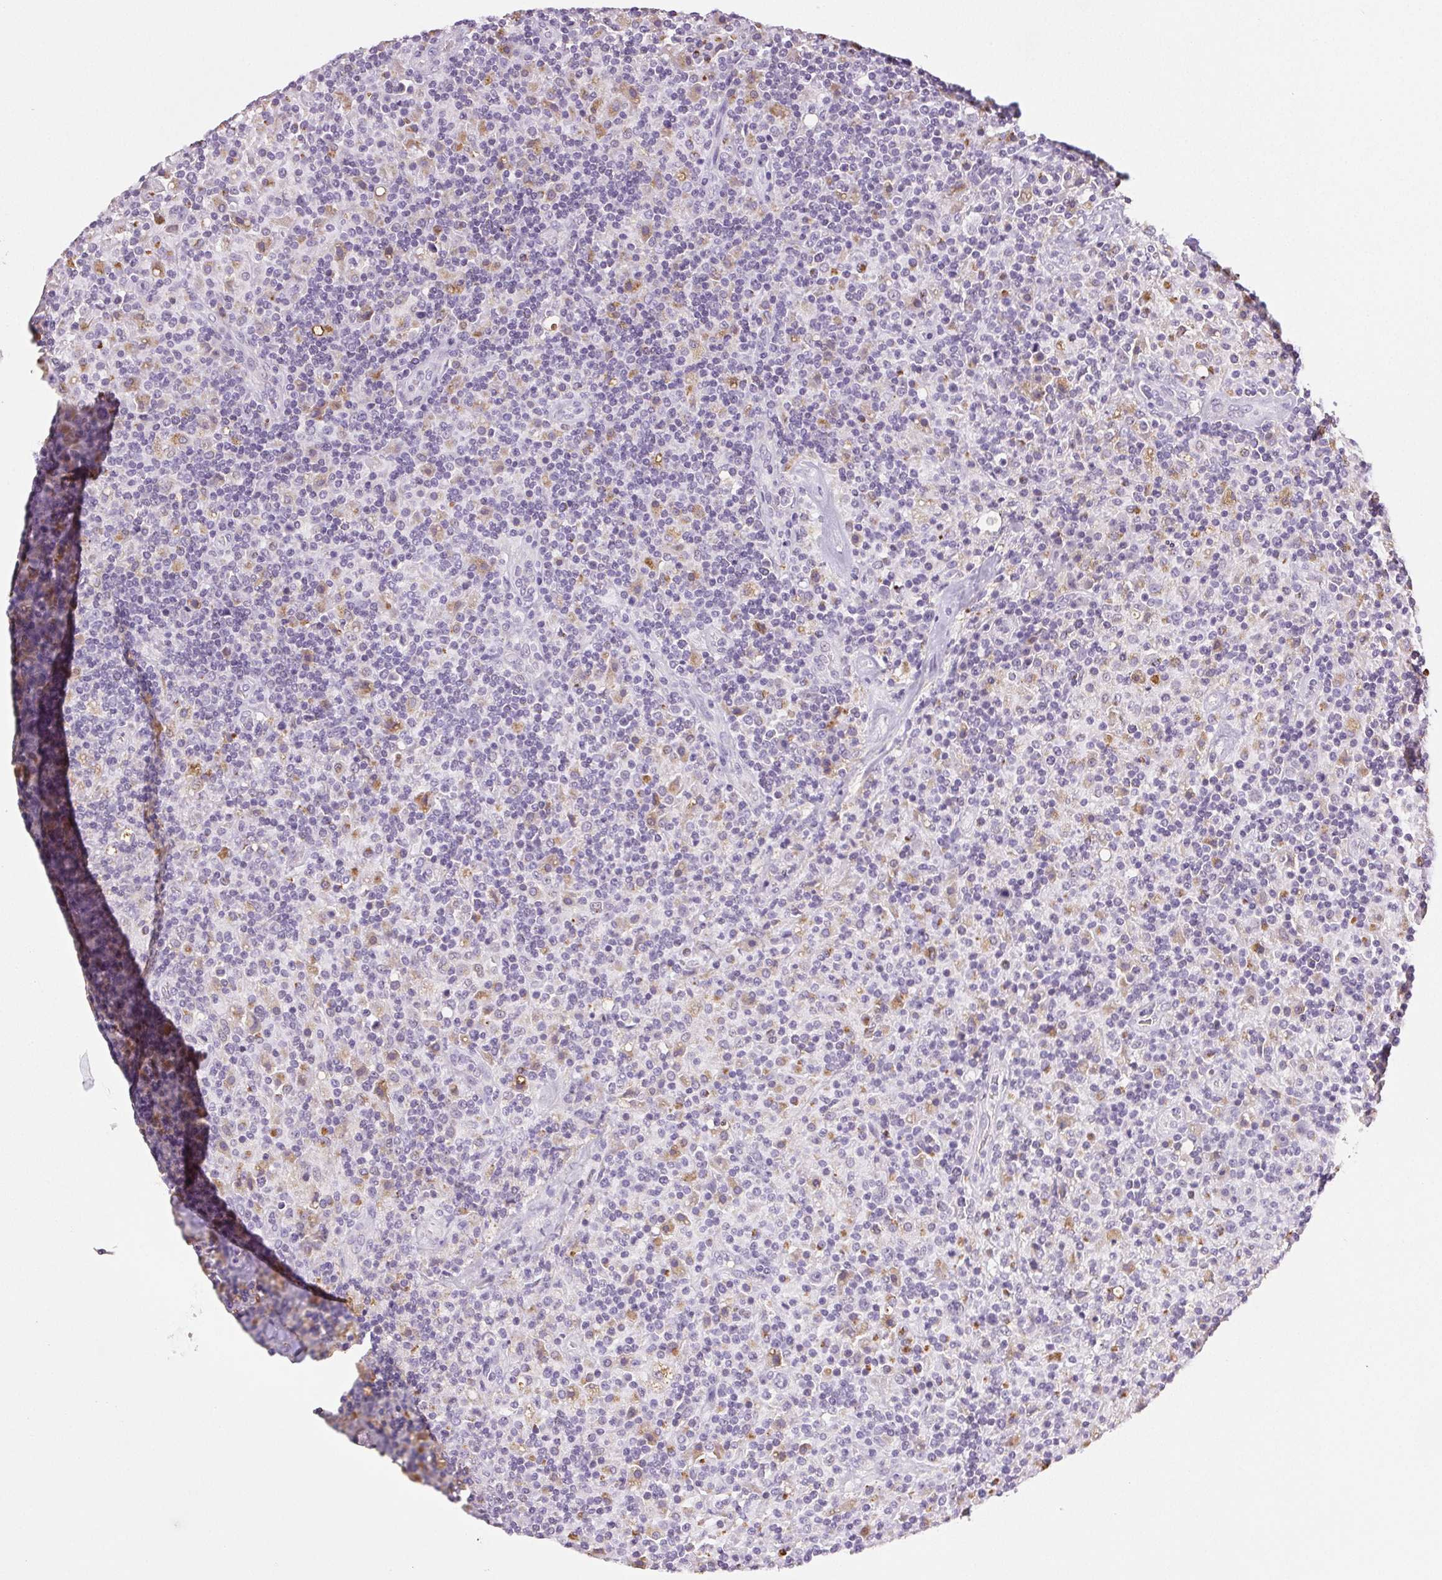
{"staining": {"intensity": "negative", "quantity": "none", "location": "none"}, "tissue": "lymphoma", "cell_type": "Tumor cells", "image_type": "cancer", "snomed": [{"axis": "morphology", "description": "Hodgkin's disease, NOS"}, {"axis": "topography", "description": "Lymph node"}], "caption": "Photomicrograph shows no significant protein staining in tumor cells of lymphoma. (DAB (3,3'-diaminobenzidine) immunohistochemistry, high magnification).", "gene": "LIPA", "patient": {"sex": "male", "age": 70}}